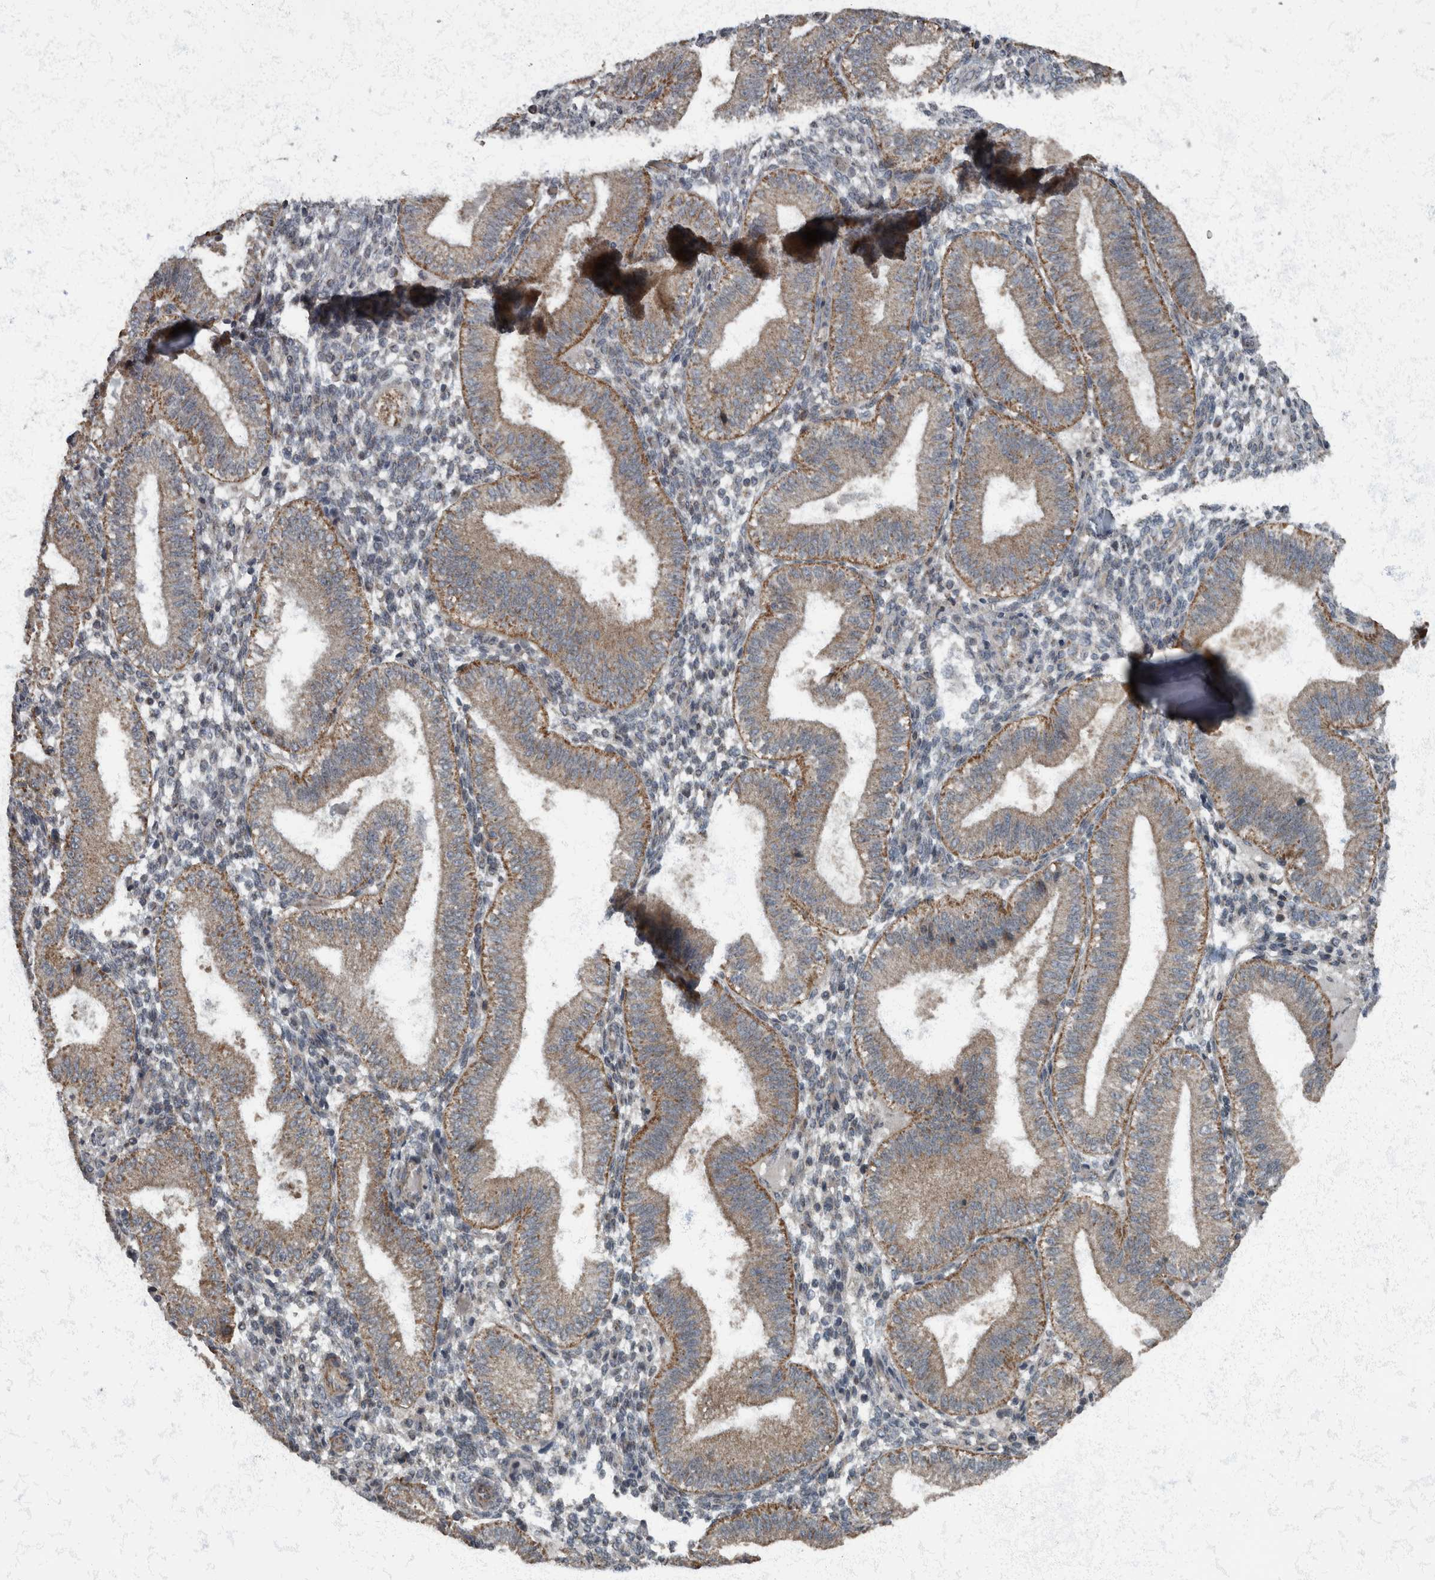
{"staining": {"intensity": "weak", "quantity": "<25%", "location": "cytoplasmic/membranous"}, "tissue": "endometrium", "cell_type": "Cells in endometrial stroma", "image_type": "normal", "snomed": [{"axis": "morphology", "description": "Normal tissue, NOS"}, {"axis": "topography", "description": "Endometrium"}], "caption": "Cells in endometrial stroma show no significant protein positivity in normal endometrium. Brightfield microscopy of IHC stained with DAB (3,3'-diaminobenzidine) (brown) and hematoxylin (blue), captured at high magnification.", "gene": "RABGGTB", "patient": {"sex": "female", "age": 39}}